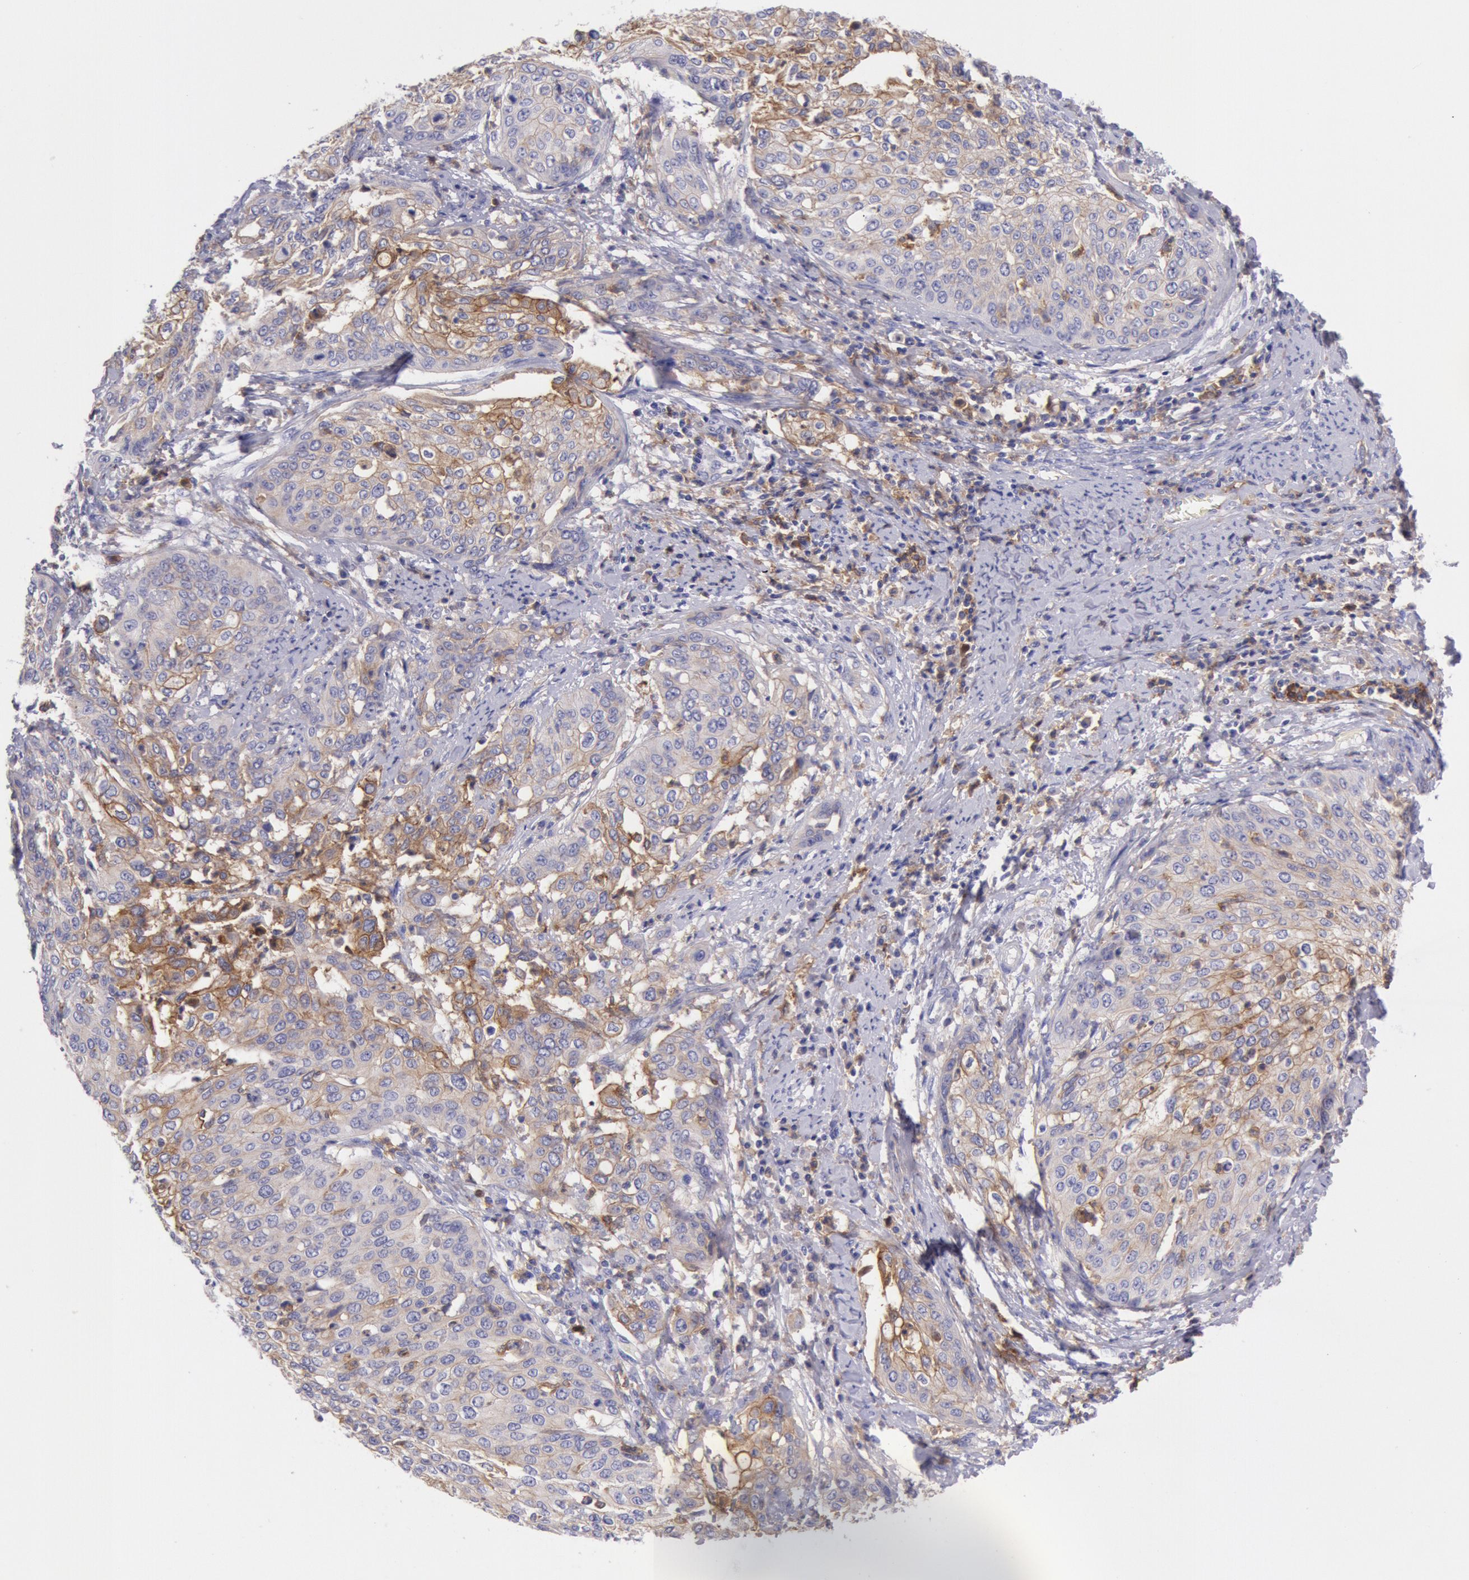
{"staining": {"intensity": "weak", "quantity": "25%-75%", "location": "cytoplasmic/membranous"}, "tissue": "cervical cancer", "cell_type": "Tumor cells", "image_type": "cancer", "snomed": [{"axis": "morphology", "description": "Squamous cell carcinoma, NOS"}, {"axis": "topography", "description": "Cervix"}], "caption": "Immunohistochemistry (DAB (3,3'-diaminobenzidine)) staining of human squamous cell carcinoma (cervical) displays weak cytoplasmic/membranous protein staining in about 25%-75% of tumor cells.", "gene": "LYN", "patient": {"sex": "female", "age": 41}}